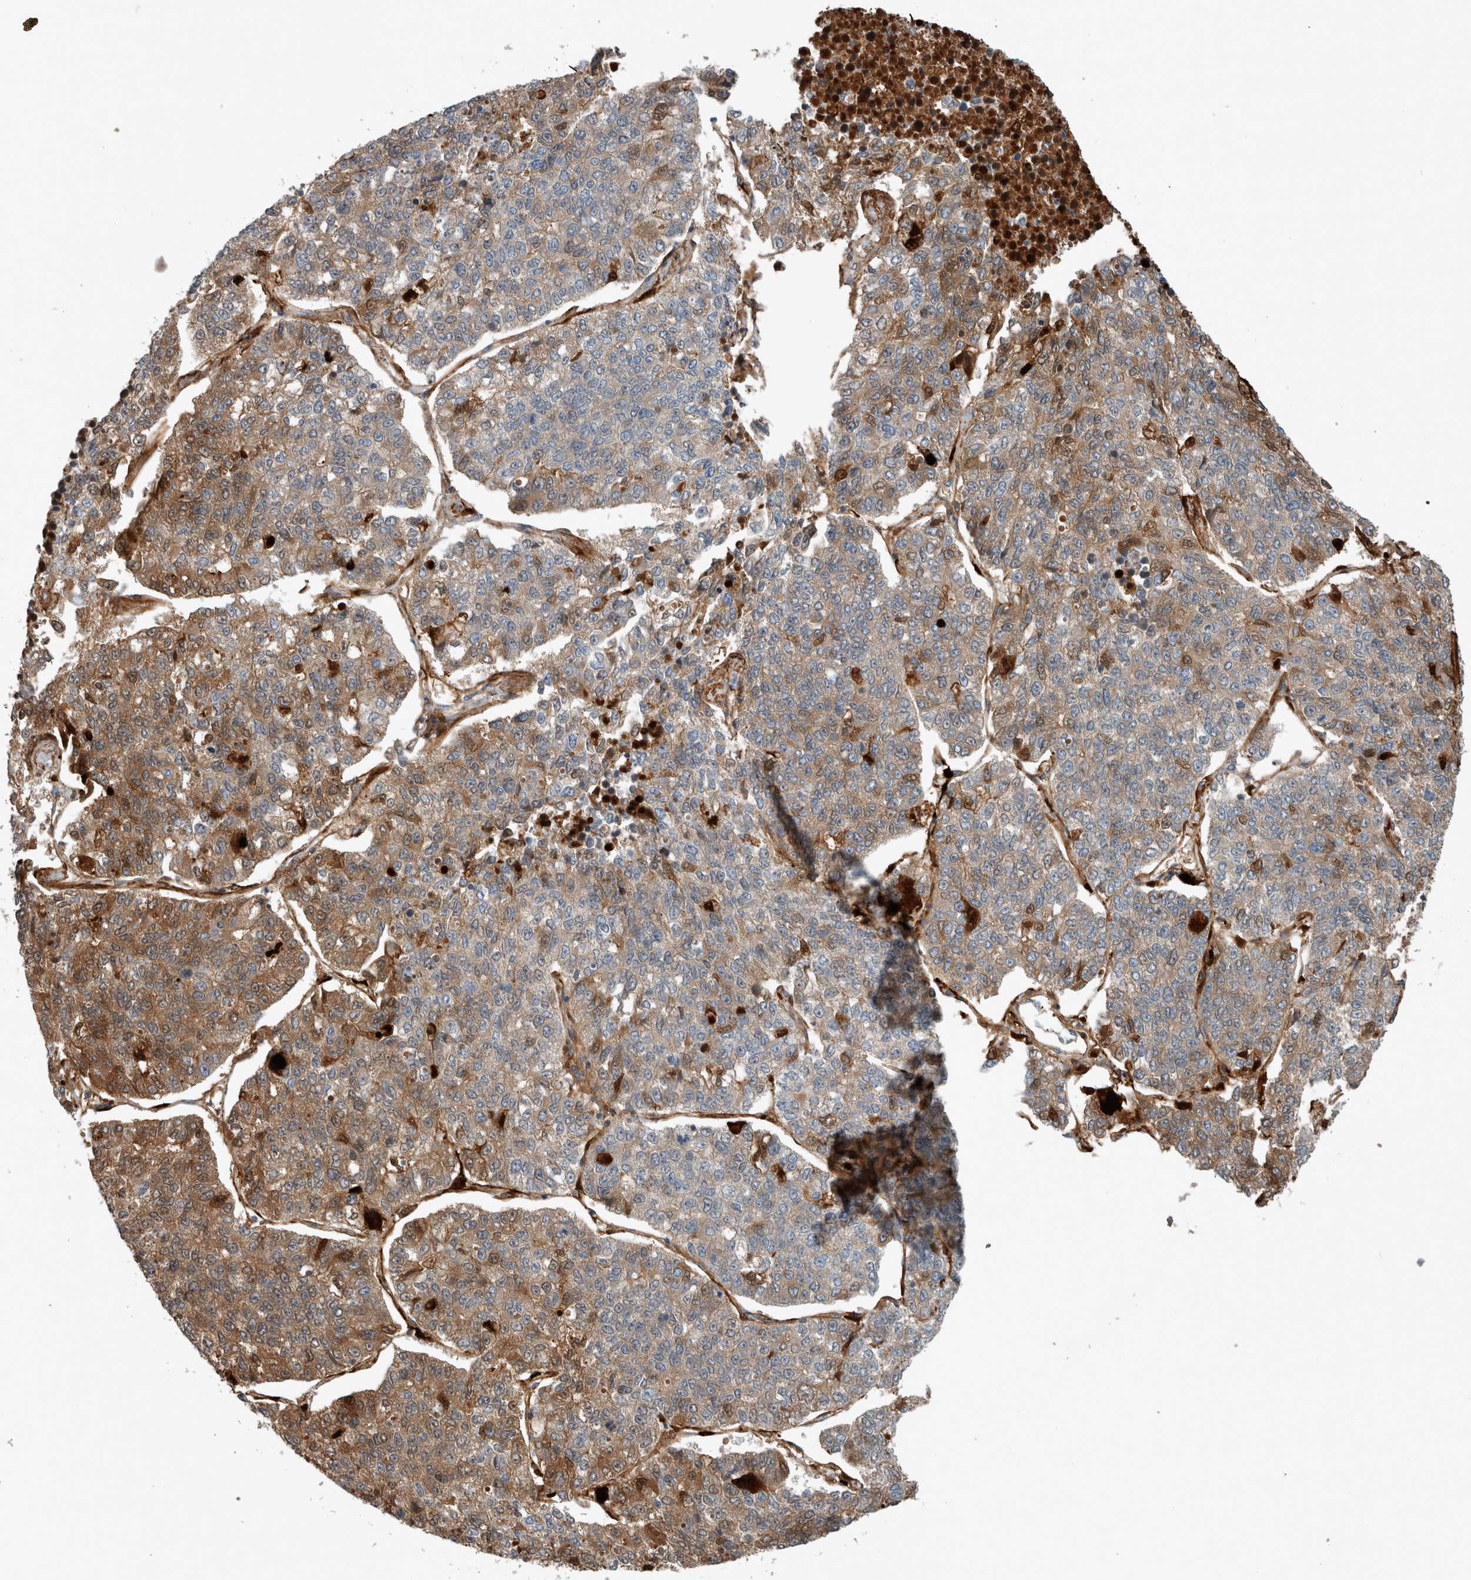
{"staining": {"intensity": "moderate", "quantity": "25%-75%", "location": "cytoplasmic/membranous"}, "tissue": "lung cancer", "cell_type": "Tumor cells", "image_type": "cancer", "snomed": [{"axis": "morphology", "description": "Adenocarcinoma, NOS"}, {"axis": "topography", "description": "Lung"}], "caption": "Tumor cells display moderate cytoplasmic/membranous expression in approximately 25%-75% of cells in adenocarcinoma (lung).", "gene": "FN1", "patient": {"sex": "male", "age": 49}}